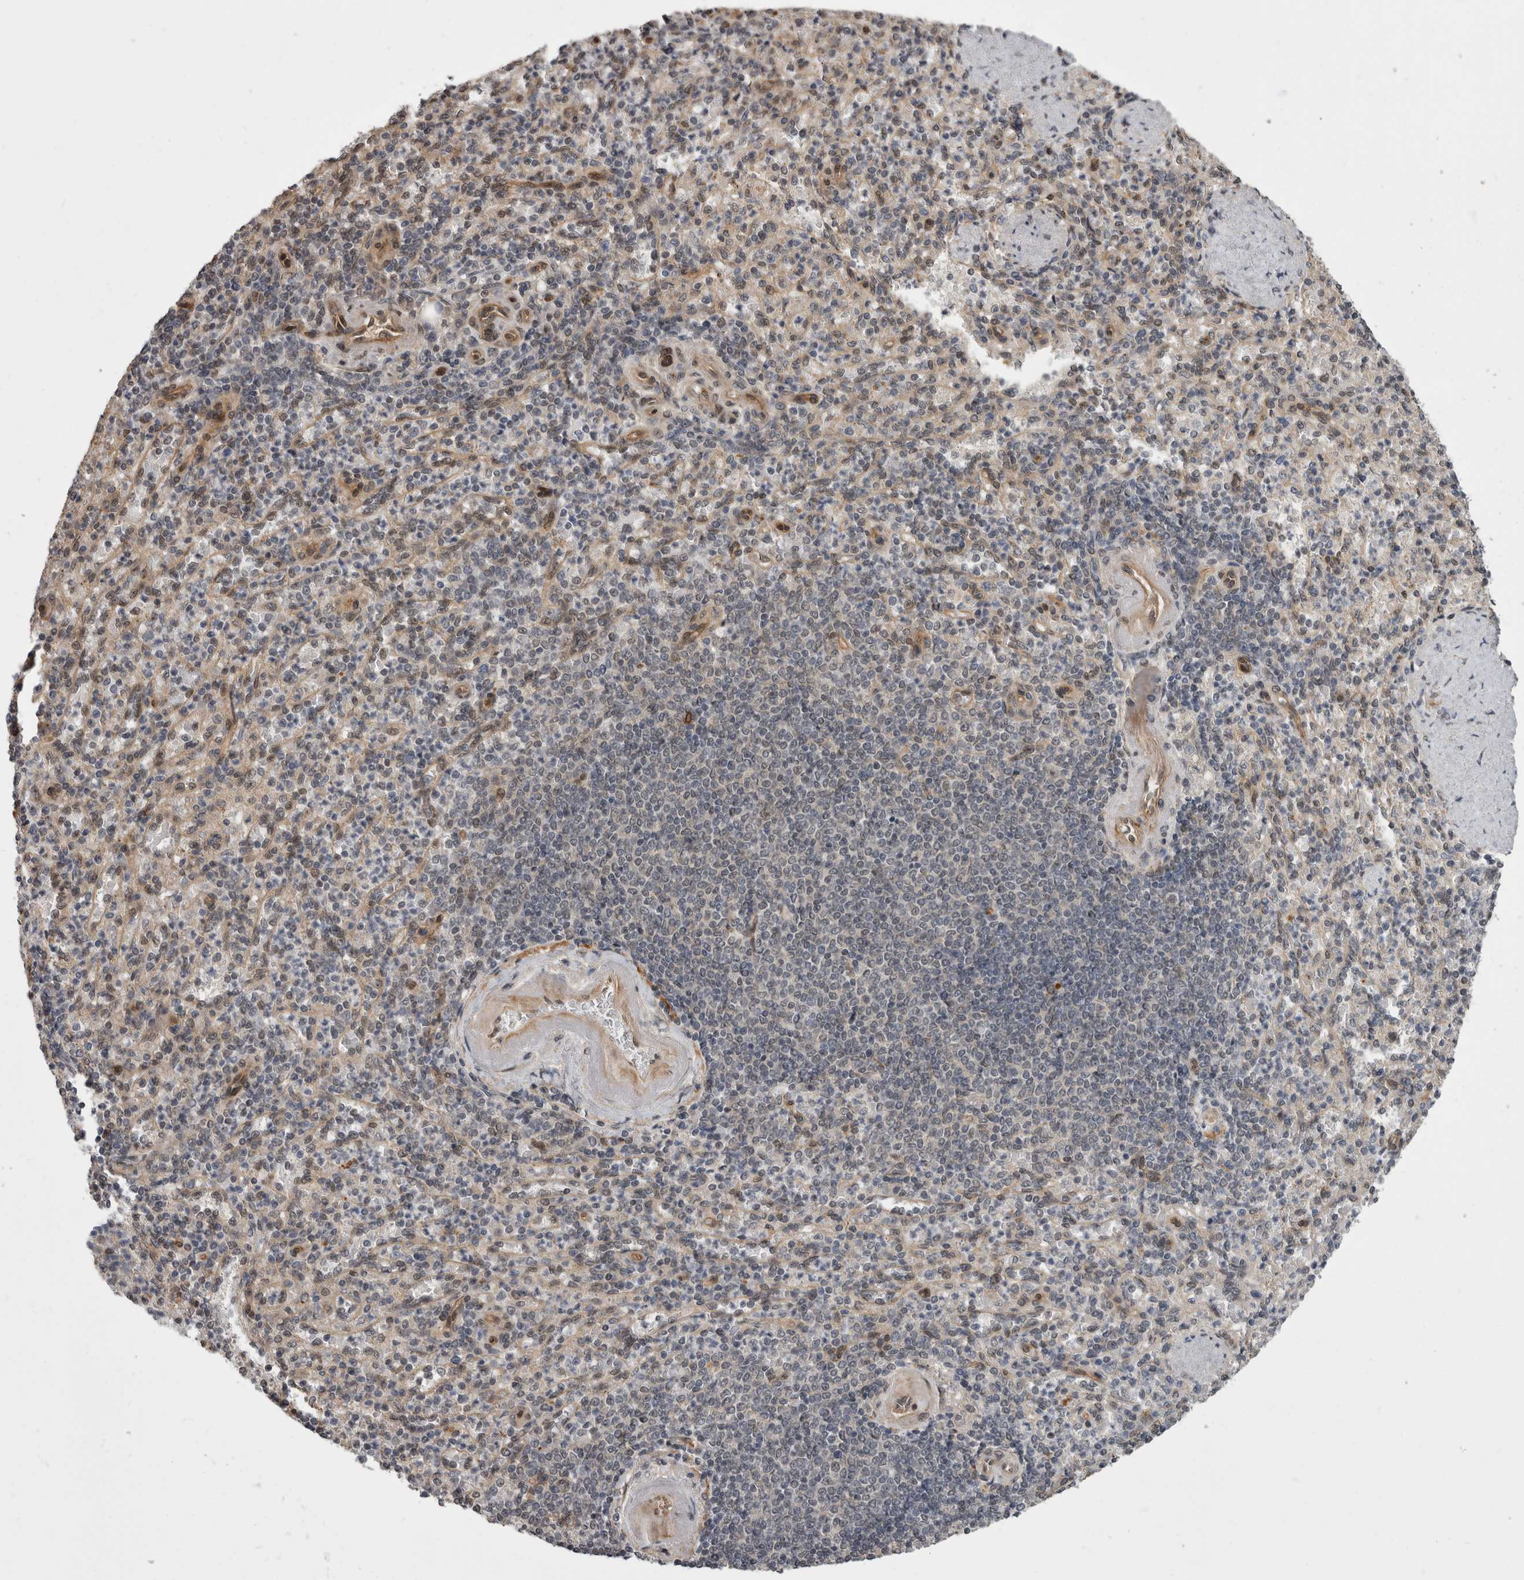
{"staining": {"intensity": "negative", "quantity": "none", "location": "none"}, "tissue": "spleen", "cell_type": "Cells in red pulp", "image_type": "normal", "snomed": [{"axis": "morphology", "description": "Normal tissue, NOS"}, {"axis": "topography", "description": "Spleen"}], "caption": "An IHC photomicrograph of unremarkable spleen is shown. There is no staining in cells in red pulp of spleen.", "gene": "AKT3", "patient": {"sex": "female", "age": 74}}